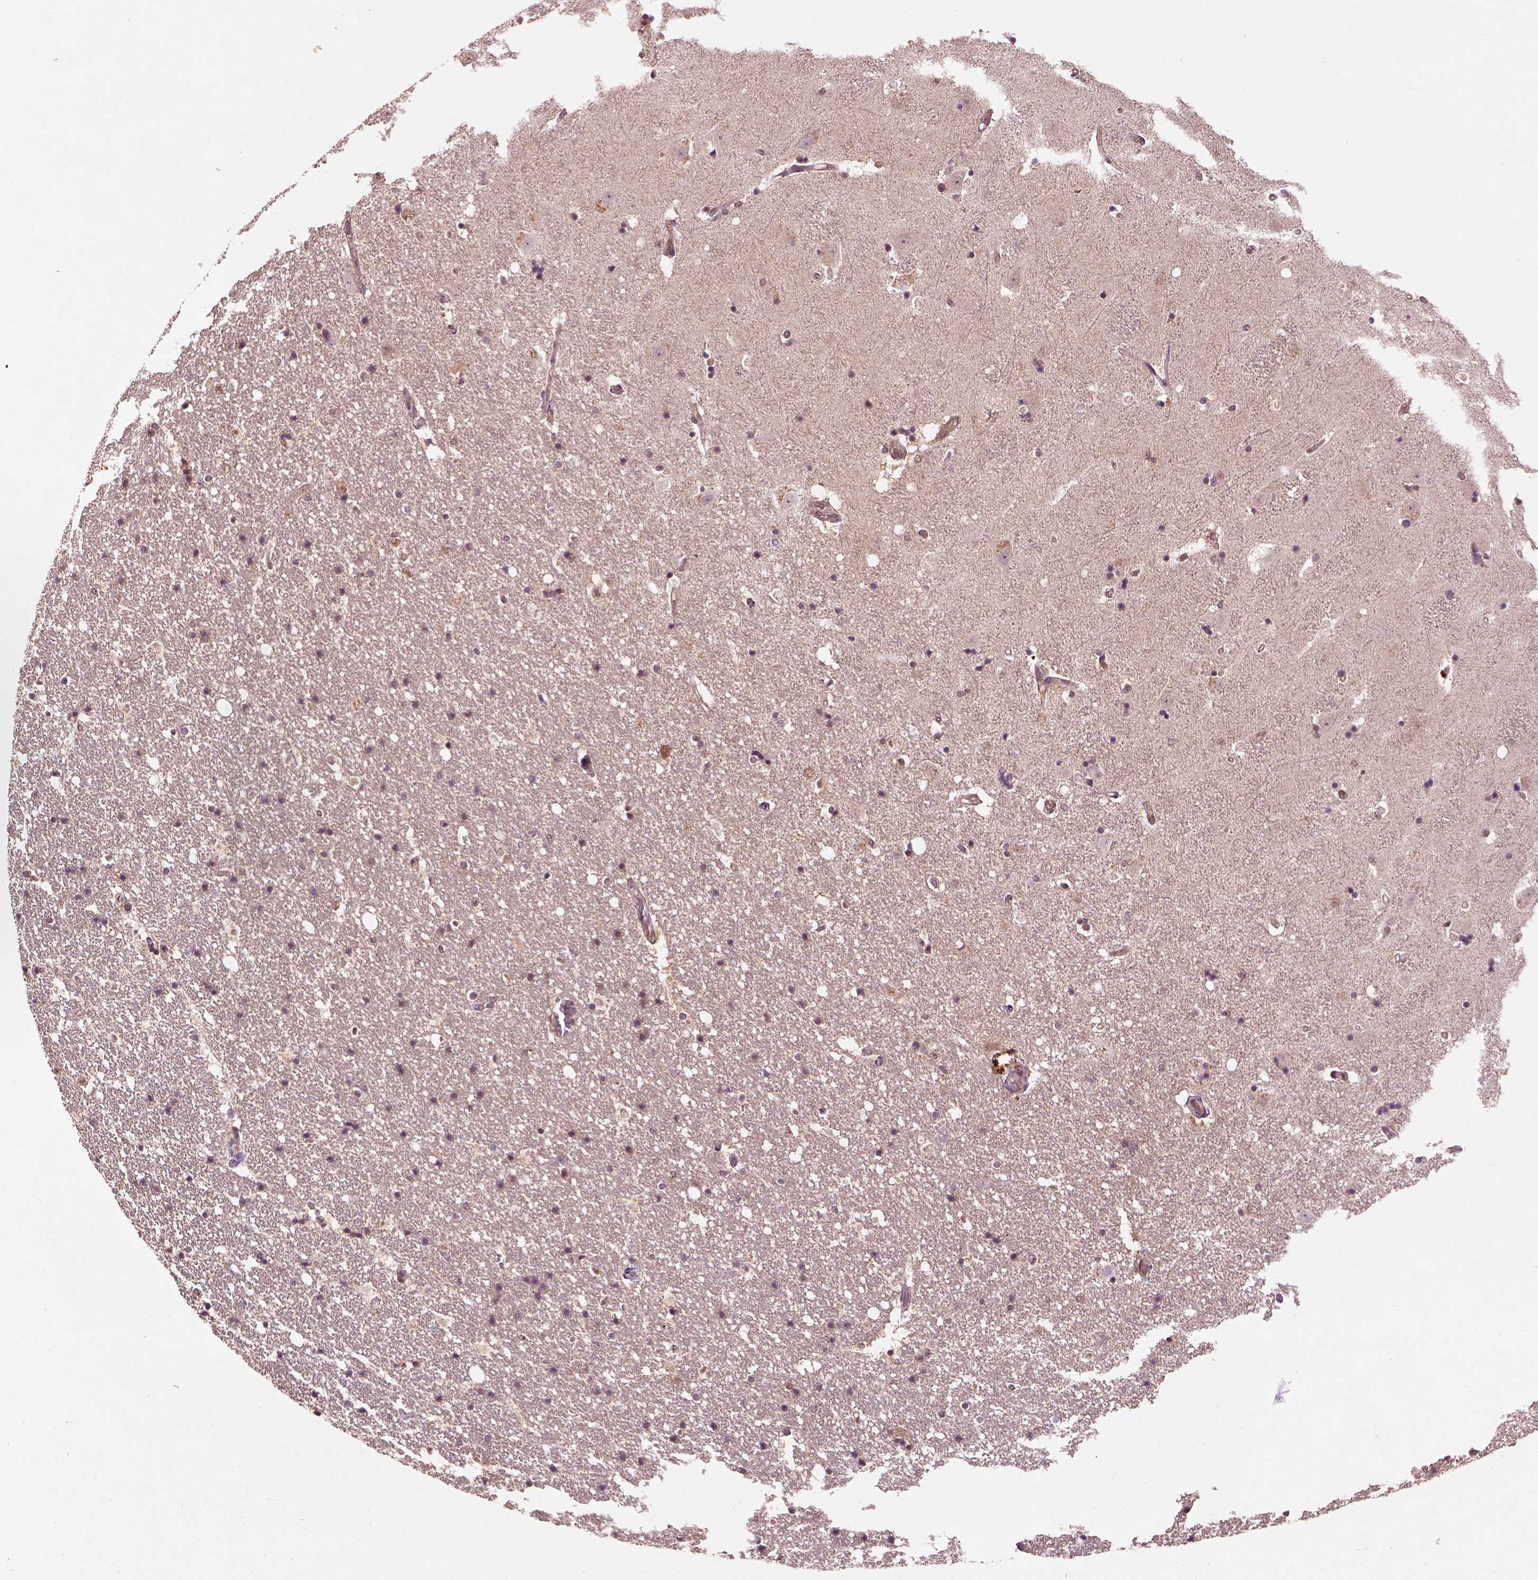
{"staining": {"intensity": "moderate", "quantity": ">75%", "location": "cytoplasmic/membranous"}, "tissue": "hippocampus", "cell_type": "Glial cells", "image_type": "normal", "snomed": [{"axis": "morphology", "description": "Normal tissue, NOS"}, {"axis": "topography", "description": "Hippocampus"}], "caption": "DAB (3,3'-diaminobenzidine) immunohistochemical staining of normal hippocampus shows moderate cytoplasmic/membranous protein positivity in approximately >75% of glial cells.", "gene": "MDP1", "patient": {"sex": "male", "age": 49}}